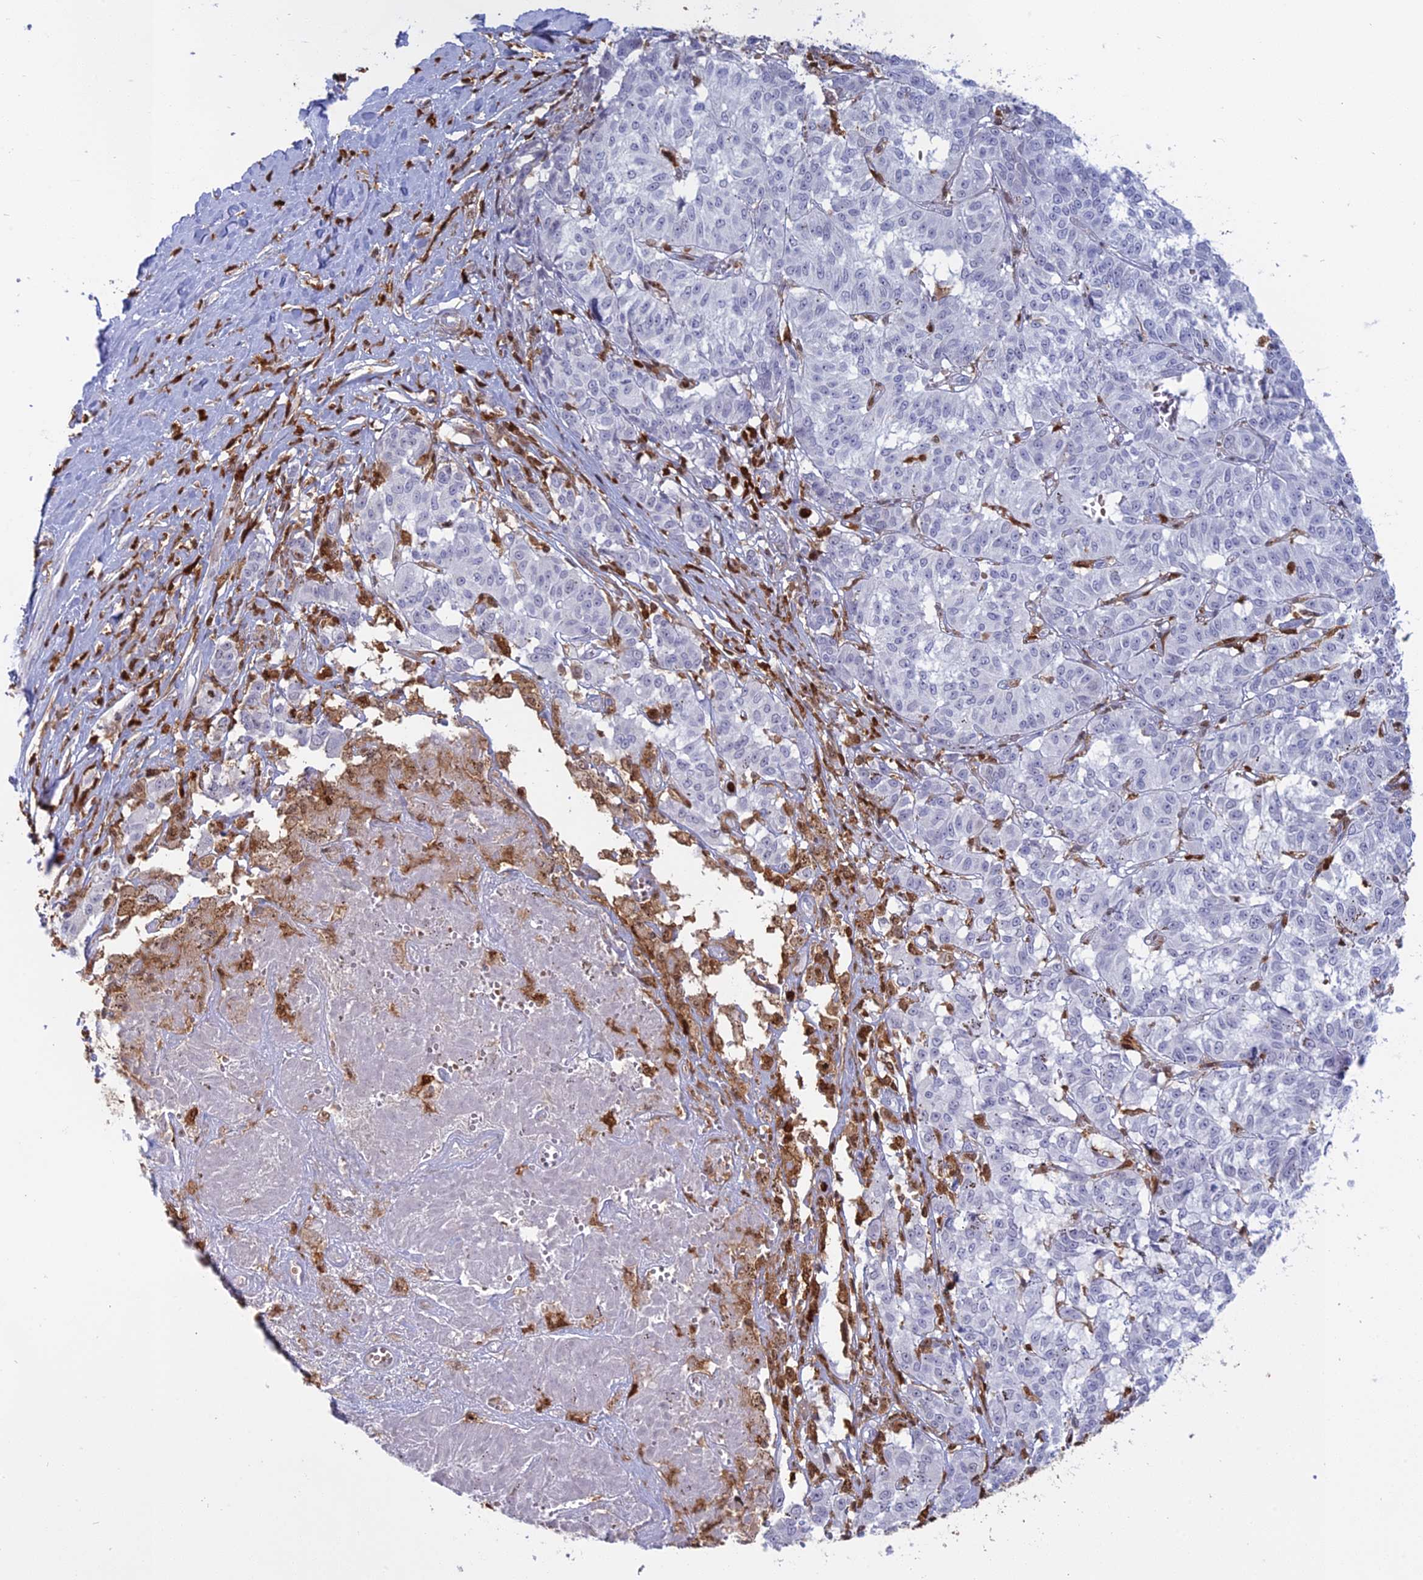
{"staining": {"intensity": "negative", "quantity": "none", "location": "none"}, "tissue": "melanoma", "cell_type": "Tumor cells", "image_type": "cancer", "snomed": [{"axis": "morphology", "description": "Malignant melanoma, NOS"}, {"axis": "topography", "description": "Skin"}], "caption": "Protein analysis of melanoma displays no significant positivity in tumor cells.", "gene": "PGBD4", "patient": {"sex": "female", "age": 72}}